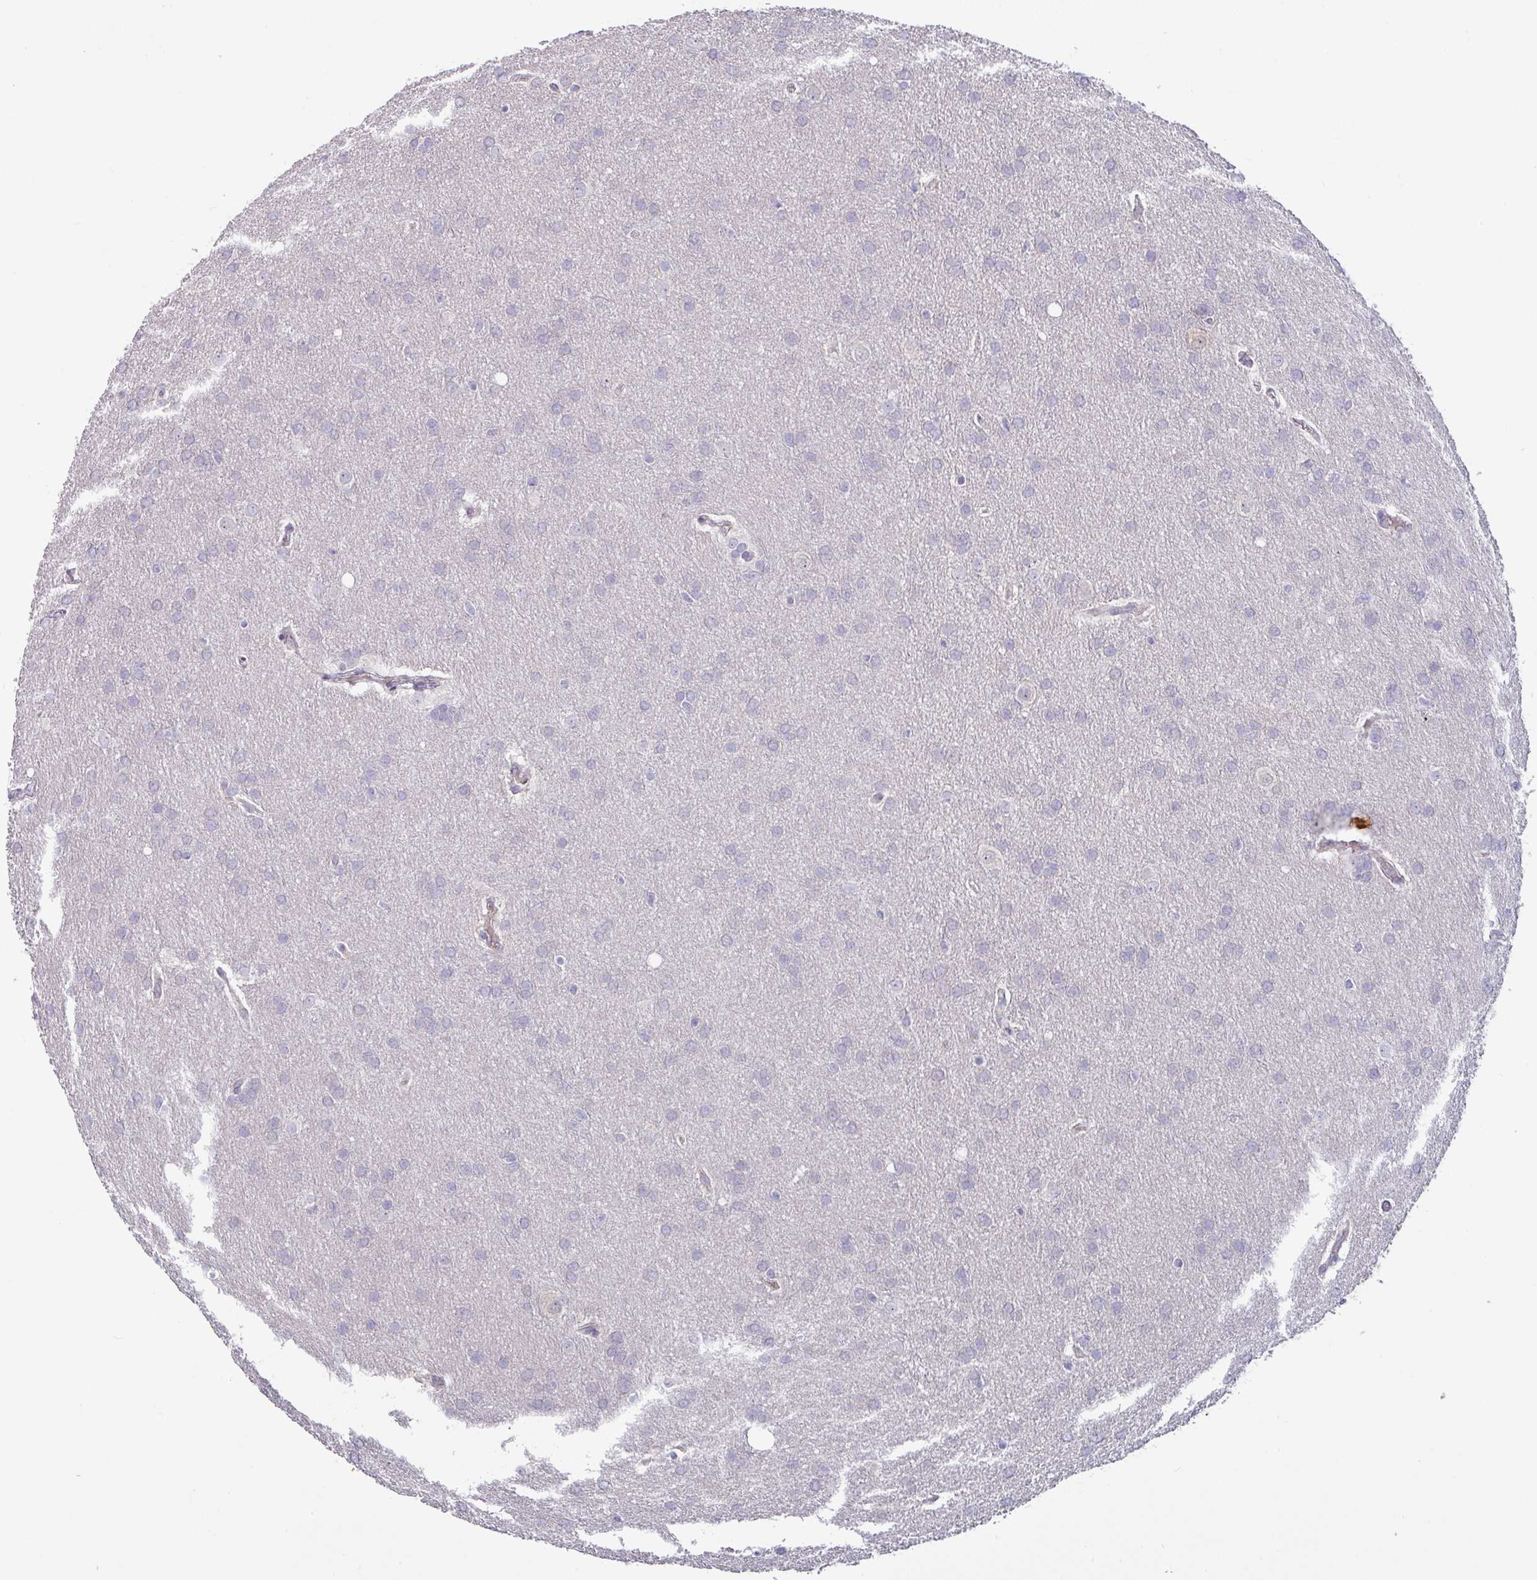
{"staining": {"intensity": "negative", "quantity": "none", "location": "none"}, "tissue": "glioma", "cell_type": "Tumor cells", "image_type": "cancer", "snomed": [{"axis": "morphology", "description": "Glioma, malignant, Low grade"}, {"axis": "topography", "description": "Brain"}], "caption": "Tumor cells are negative for brown protein staining in glioma.", "gene": "KLHL3", "patient": {"sex": "female", "age": 32}}